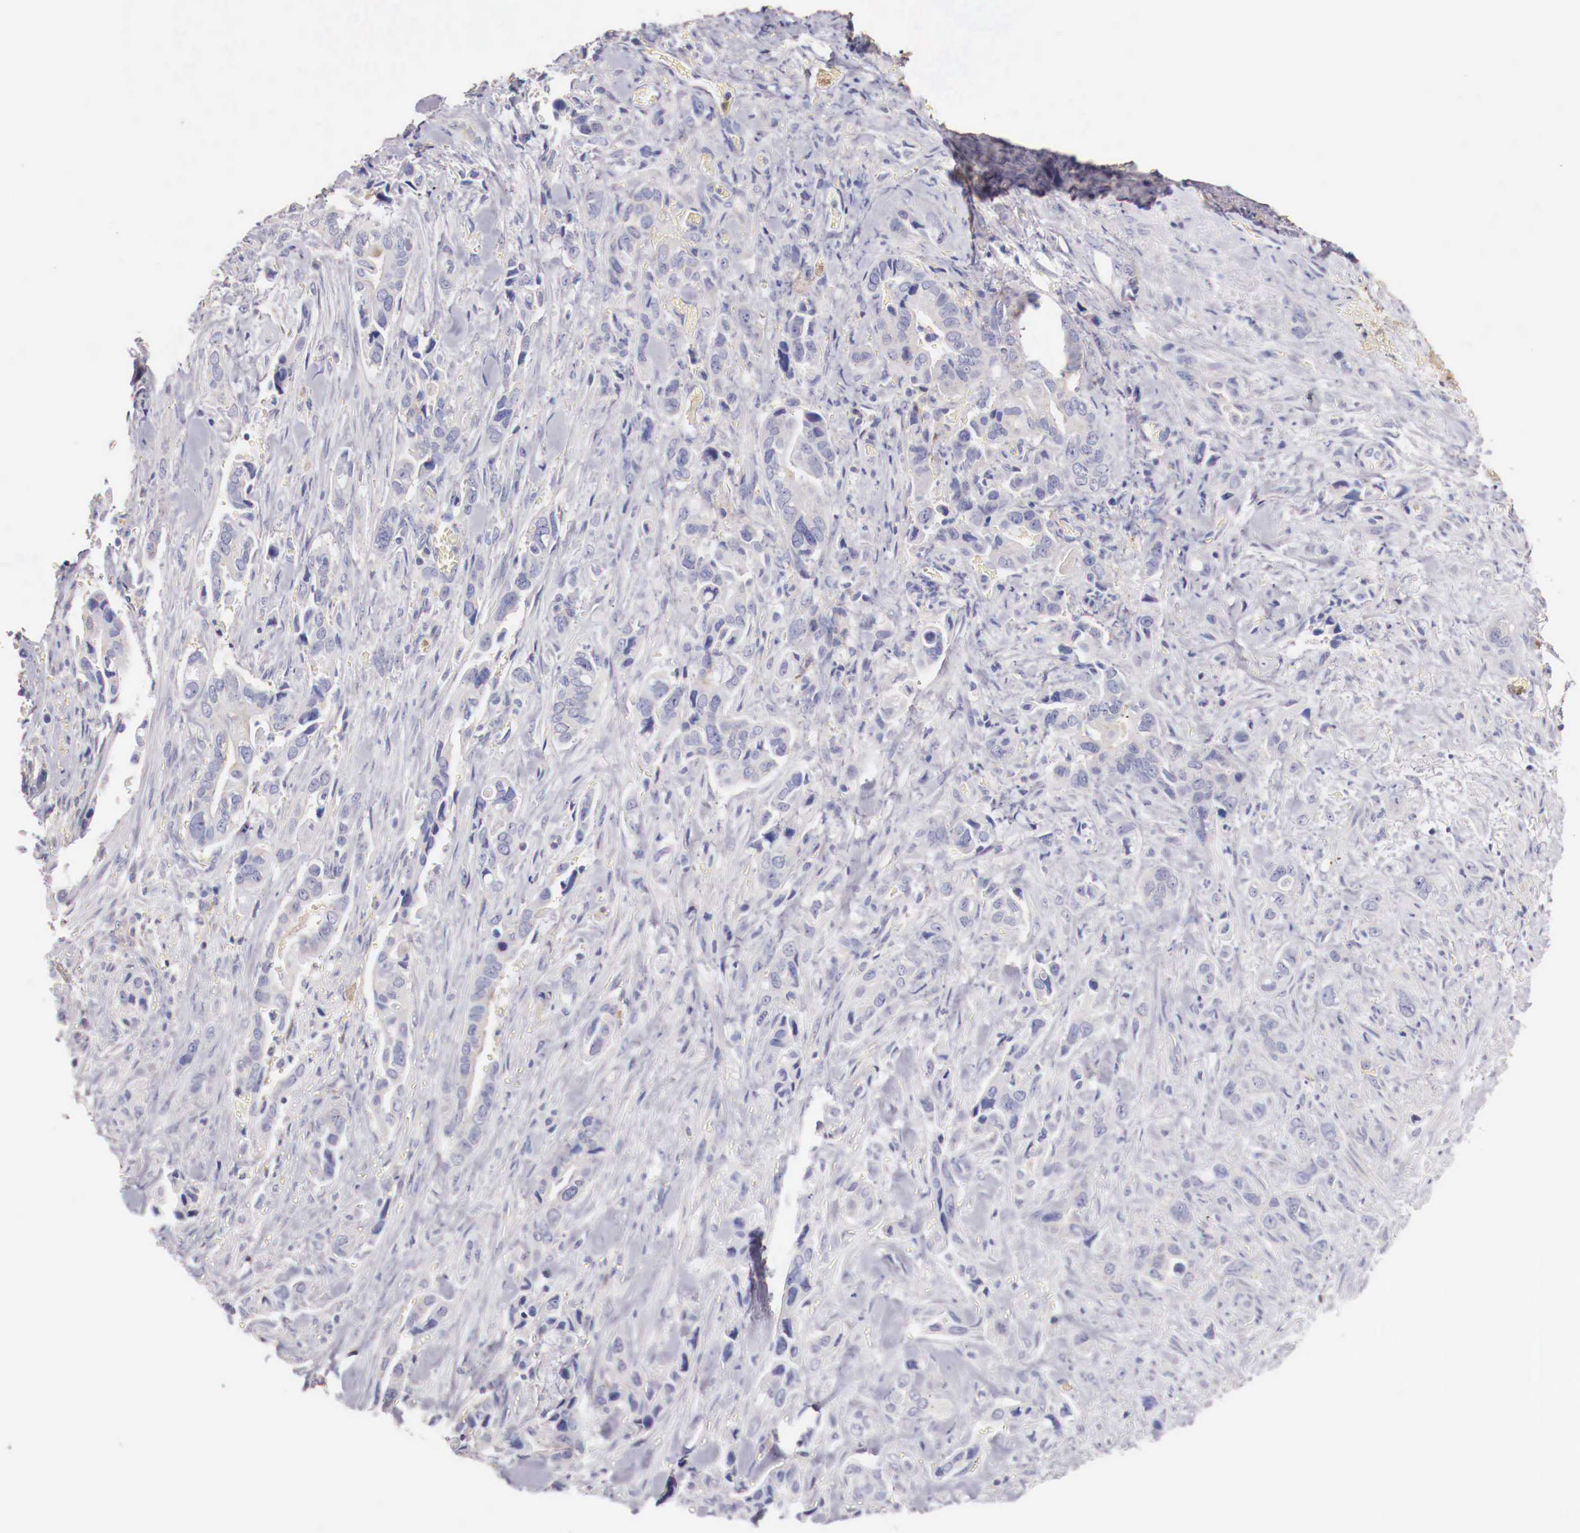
{"staining": {"intensity": "negative", "quantity": "none", "location": "none"}, "tissue": "pancreatic cancer", "cell_type": "Tumor cells", "image_type": "cancer", "snomed": [{"axis": "morphology", "description": "Adenocarcinoma, NOS"}, {"axis": "topography", "description": "Pancreas"}], "caption": "Immunohistochemistry of human adenocarcinoma (pancreatic) displays no staining in tumor cells. Brightfield microscopy of immunohistochemistry stained with DAB (3,3'-diaminobenzidine) (brown) and hematoxylin (blue), captured at high magnification.", "gene": "PITPNA", "patient": {"sex": "male", "age": 69}}